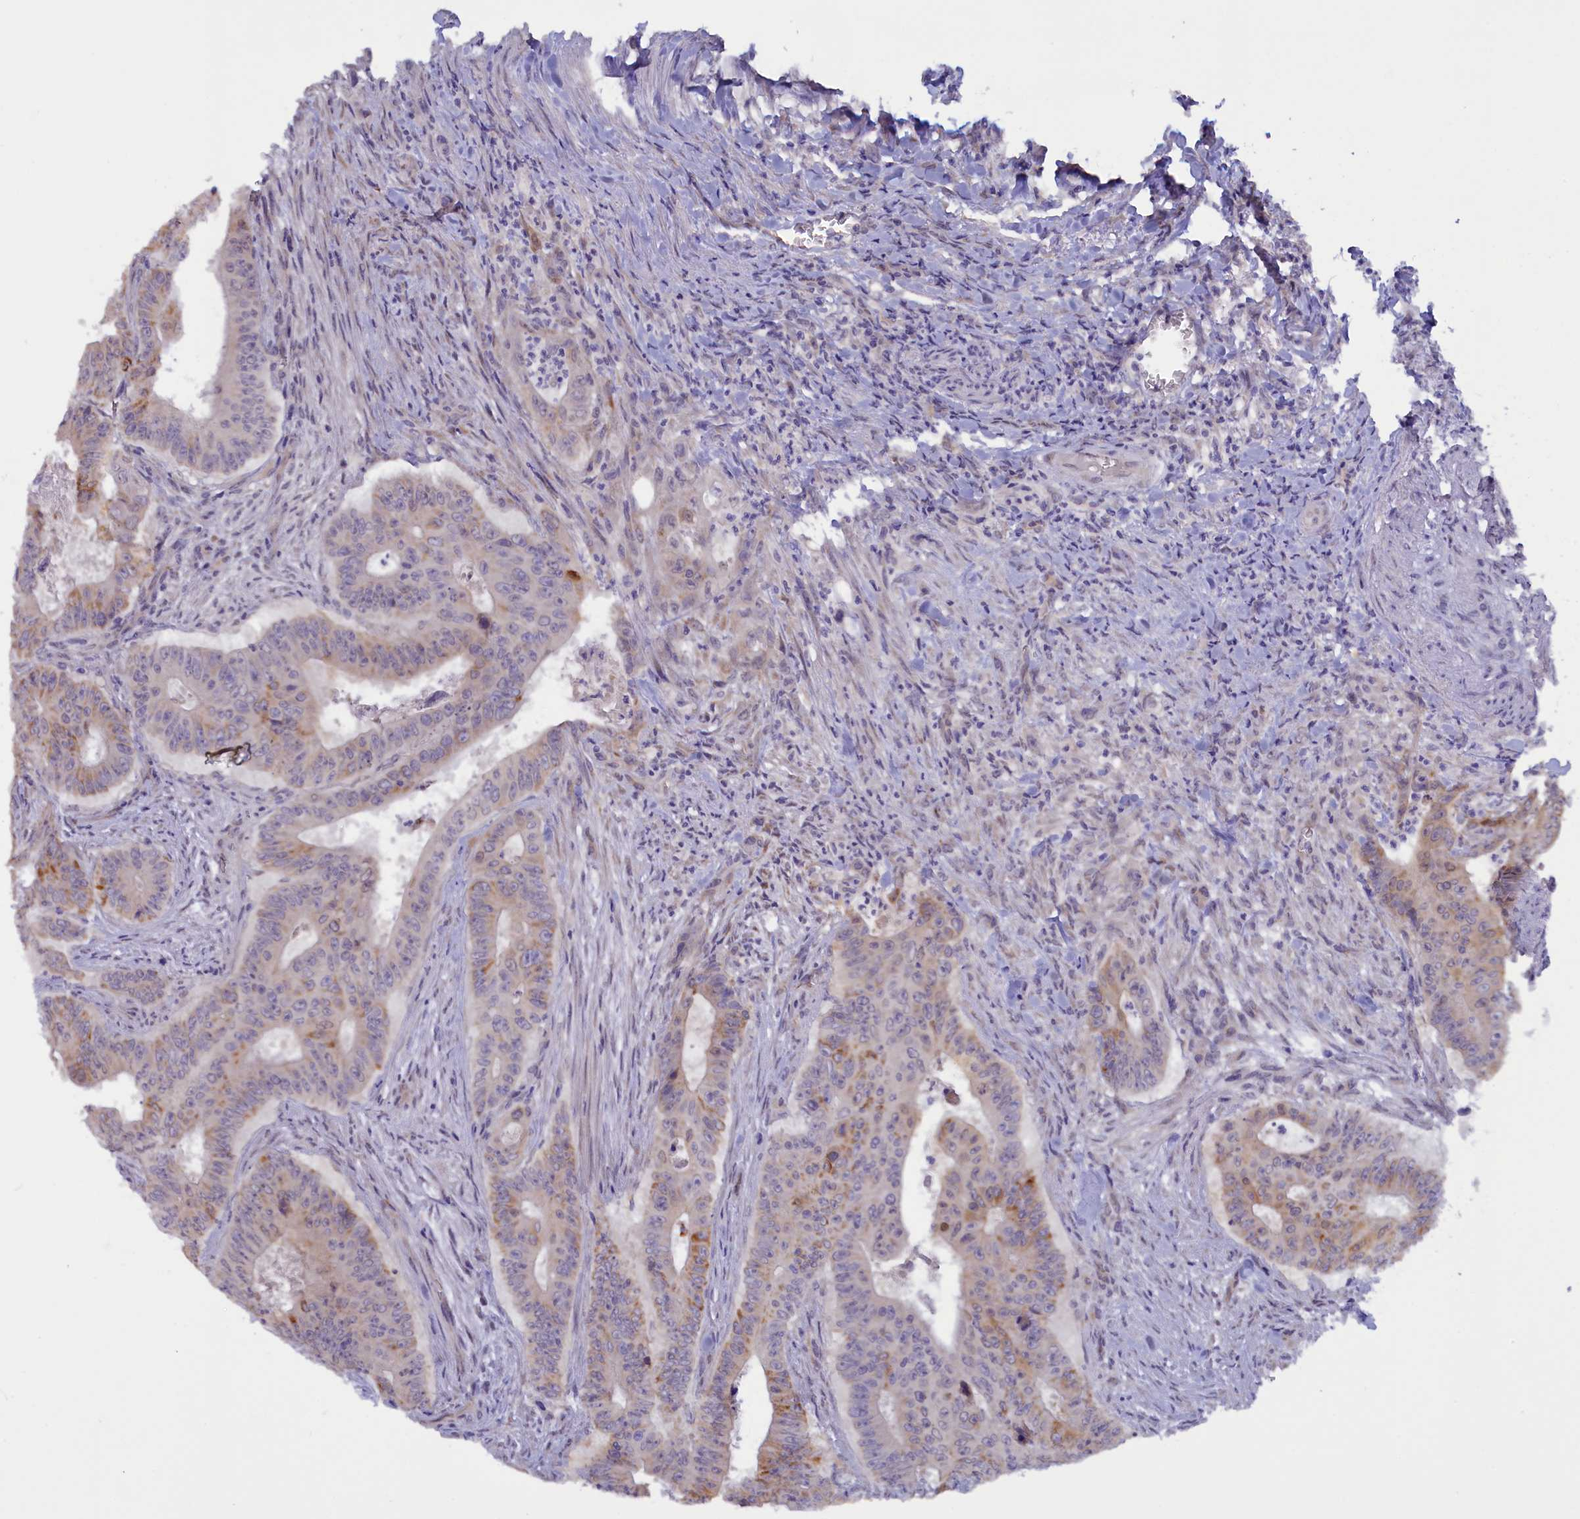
{"staining": {"intensity": "strong", "quantity": "<25%", "location": "cytoplasmic/membranous"}, "tissue": "colorectal cancer", "cell_type": "Tumor cells", "image_type": "cancer", "snomed": [{"axis": "morphology", "description": "Adenocarcinoma, NOS"}, {"axis": "topography", "description": "Rectum"}], "caption": "There is medium levels of strong cytoplasmic/membranous staining in tumor cells of colorectal adenocarcinoma, as demonstrated by immunohistochemical staining (brown color).", "gene": "ZSWIM4", "patient": {"sex": "female", "age": 75}}